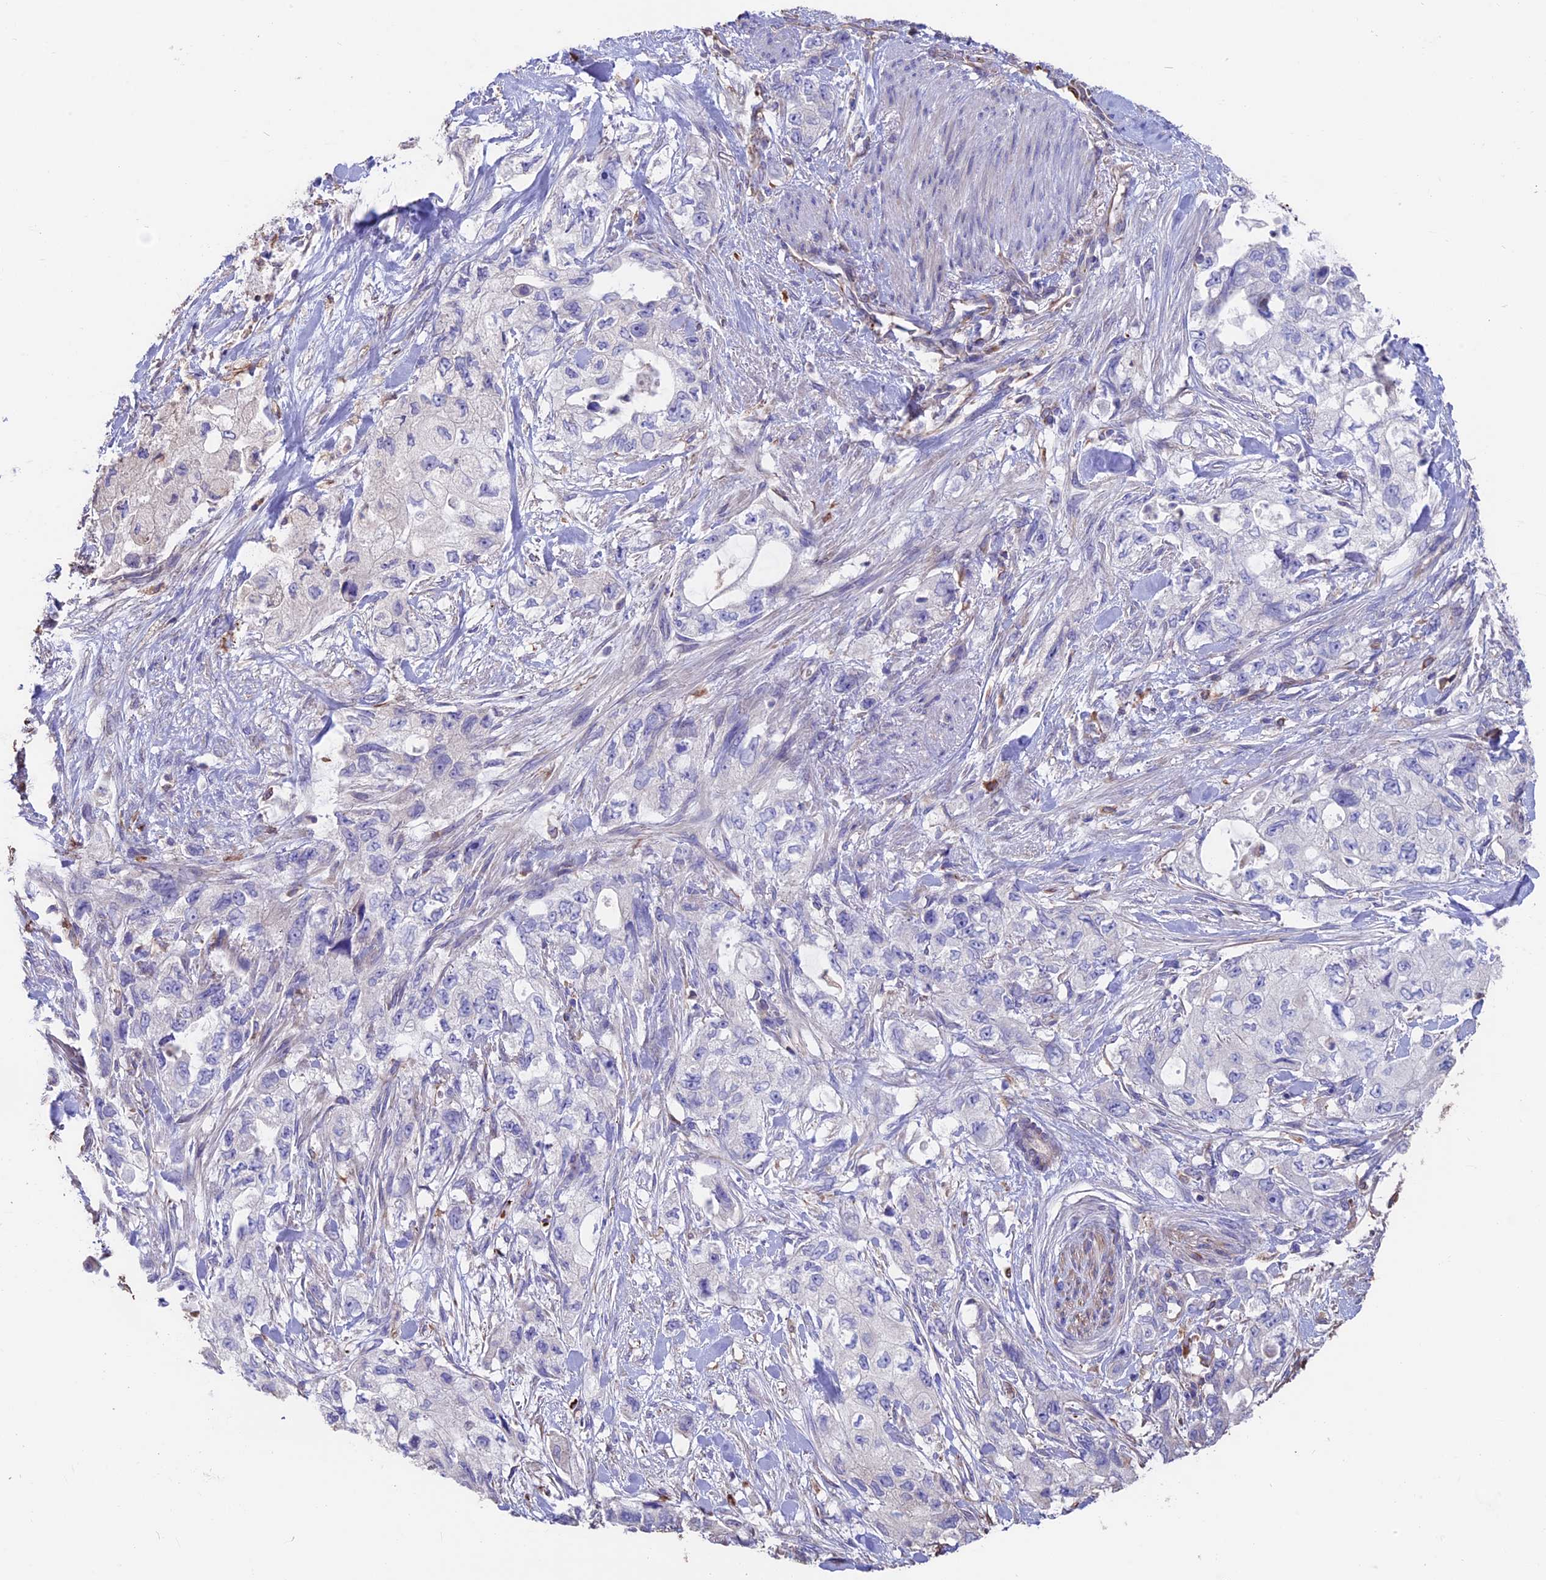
{"staining": {"intensity": "negative", "quantity": "none", "location": "none"}, "tissue": "pancreatic cancer", "cell_type": "Tumor cells", "image_type": "cancer", "snomed": [{"axis": "morphology", "description": "Adenocarcinoma, NOS"}, {"axis": "topography", "description": "Pancreas"}], "caption": "DAB immunohistochemical staining of human adenocarcinoma (pancreatic) demonstrates no significant expression in tumor cells. The staining was performed using DAB to visualize the protein expression in brown, while the nuclei were stained in blue with hematoxylin (Magnification: 20x).", "gene": "SEH1L", "patient": {"sex": "female", "age": 73}}